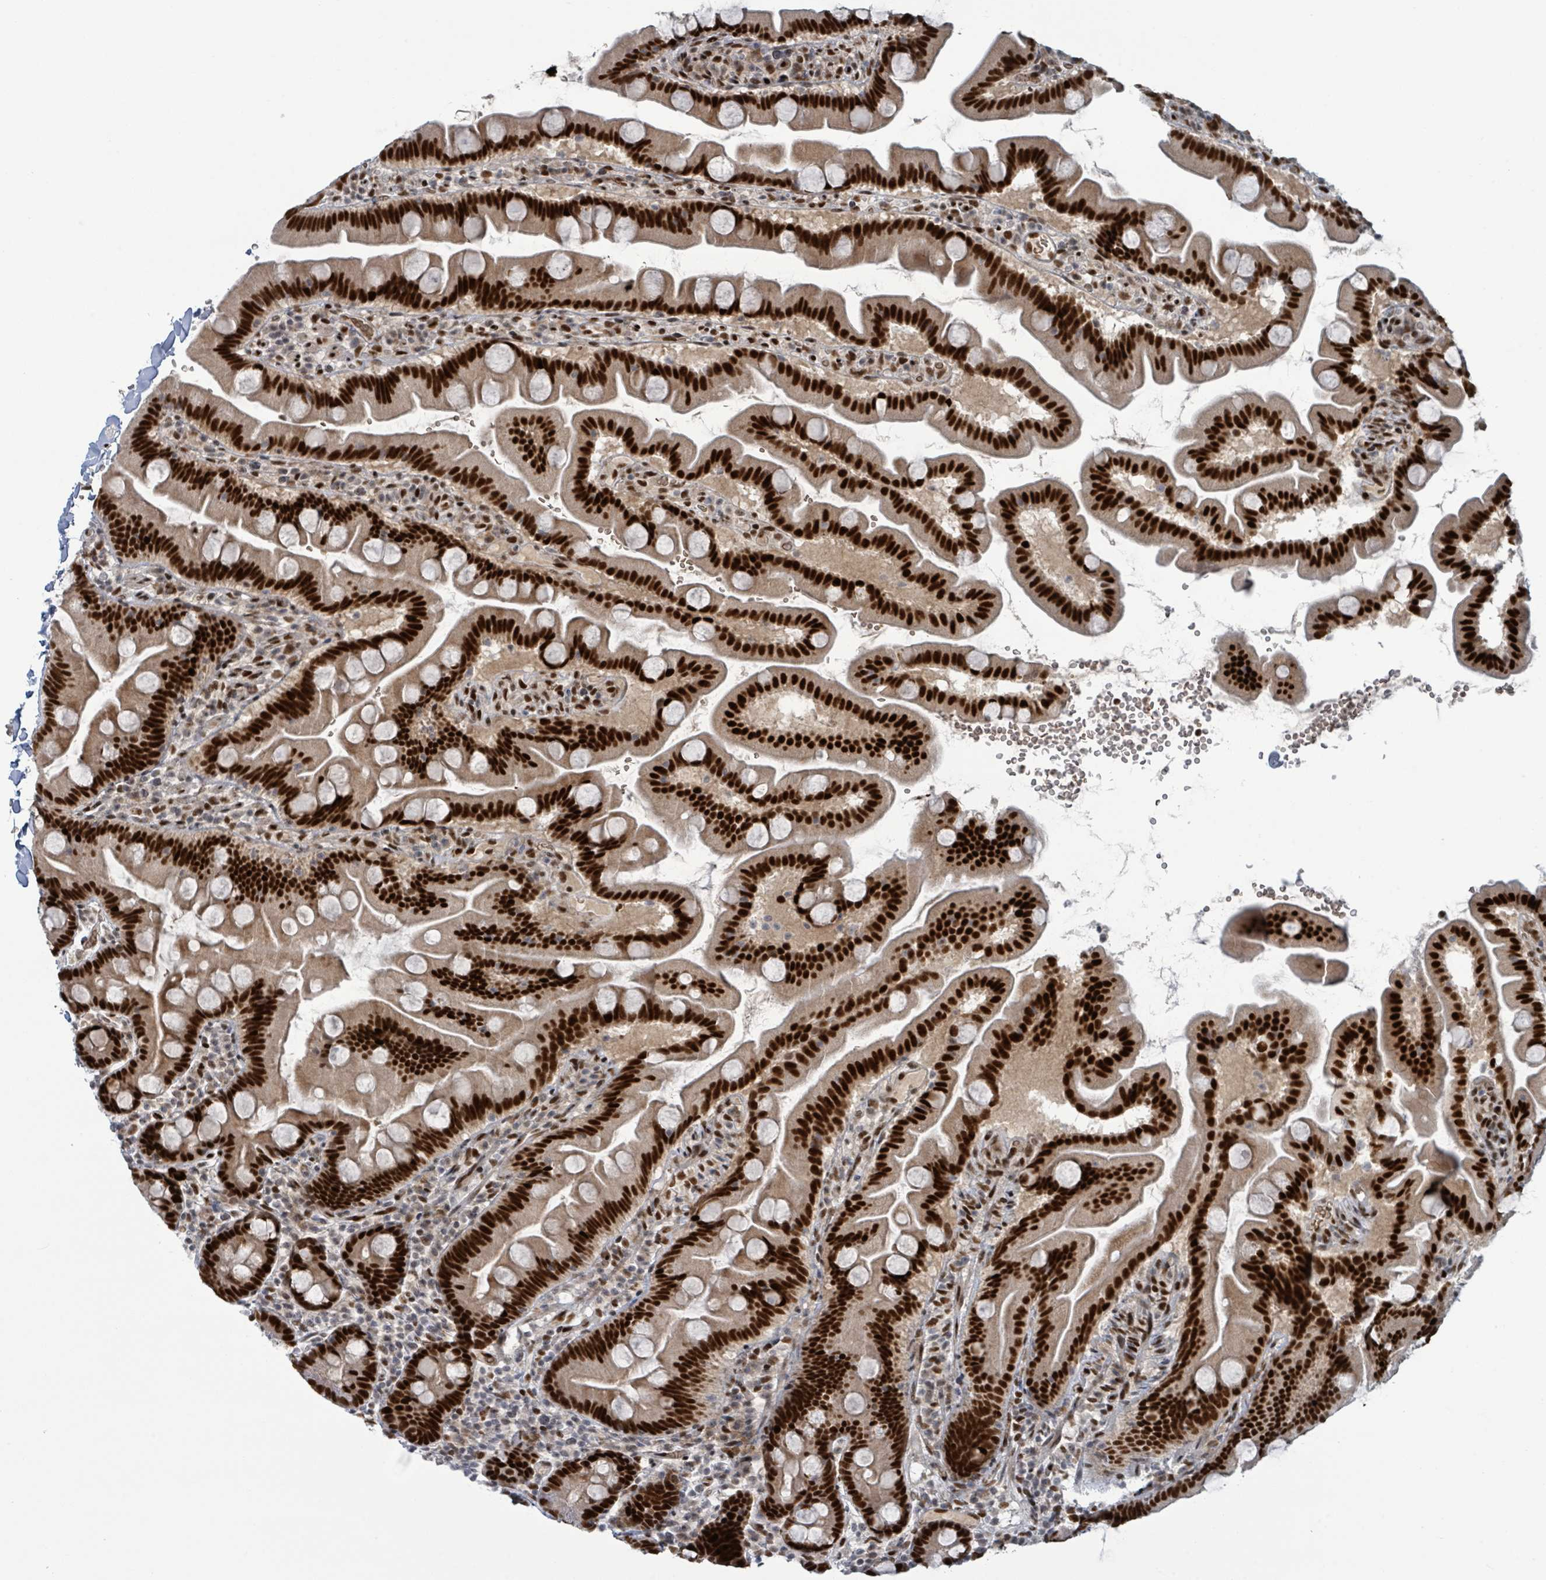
{"staining": {"intensity": "strong", "quantity": ">75%", "location": "nuclear"}, "tissue": "small intestine", "cell_type": "Glandular cells", "image_type": "normal", "snomed": [{"axis": "morphology", "description": "Normal tissue, NOS"}, {"axis": "topography", "description": "Small intestine"}], "caption": "IHC (DAB) staining of normal human small intestine demonstrates strong nuclear protein expression in approximately >75% of glandular cells.", "gene": "KLF3", "patient": {"sex": "female", "age": 68}}